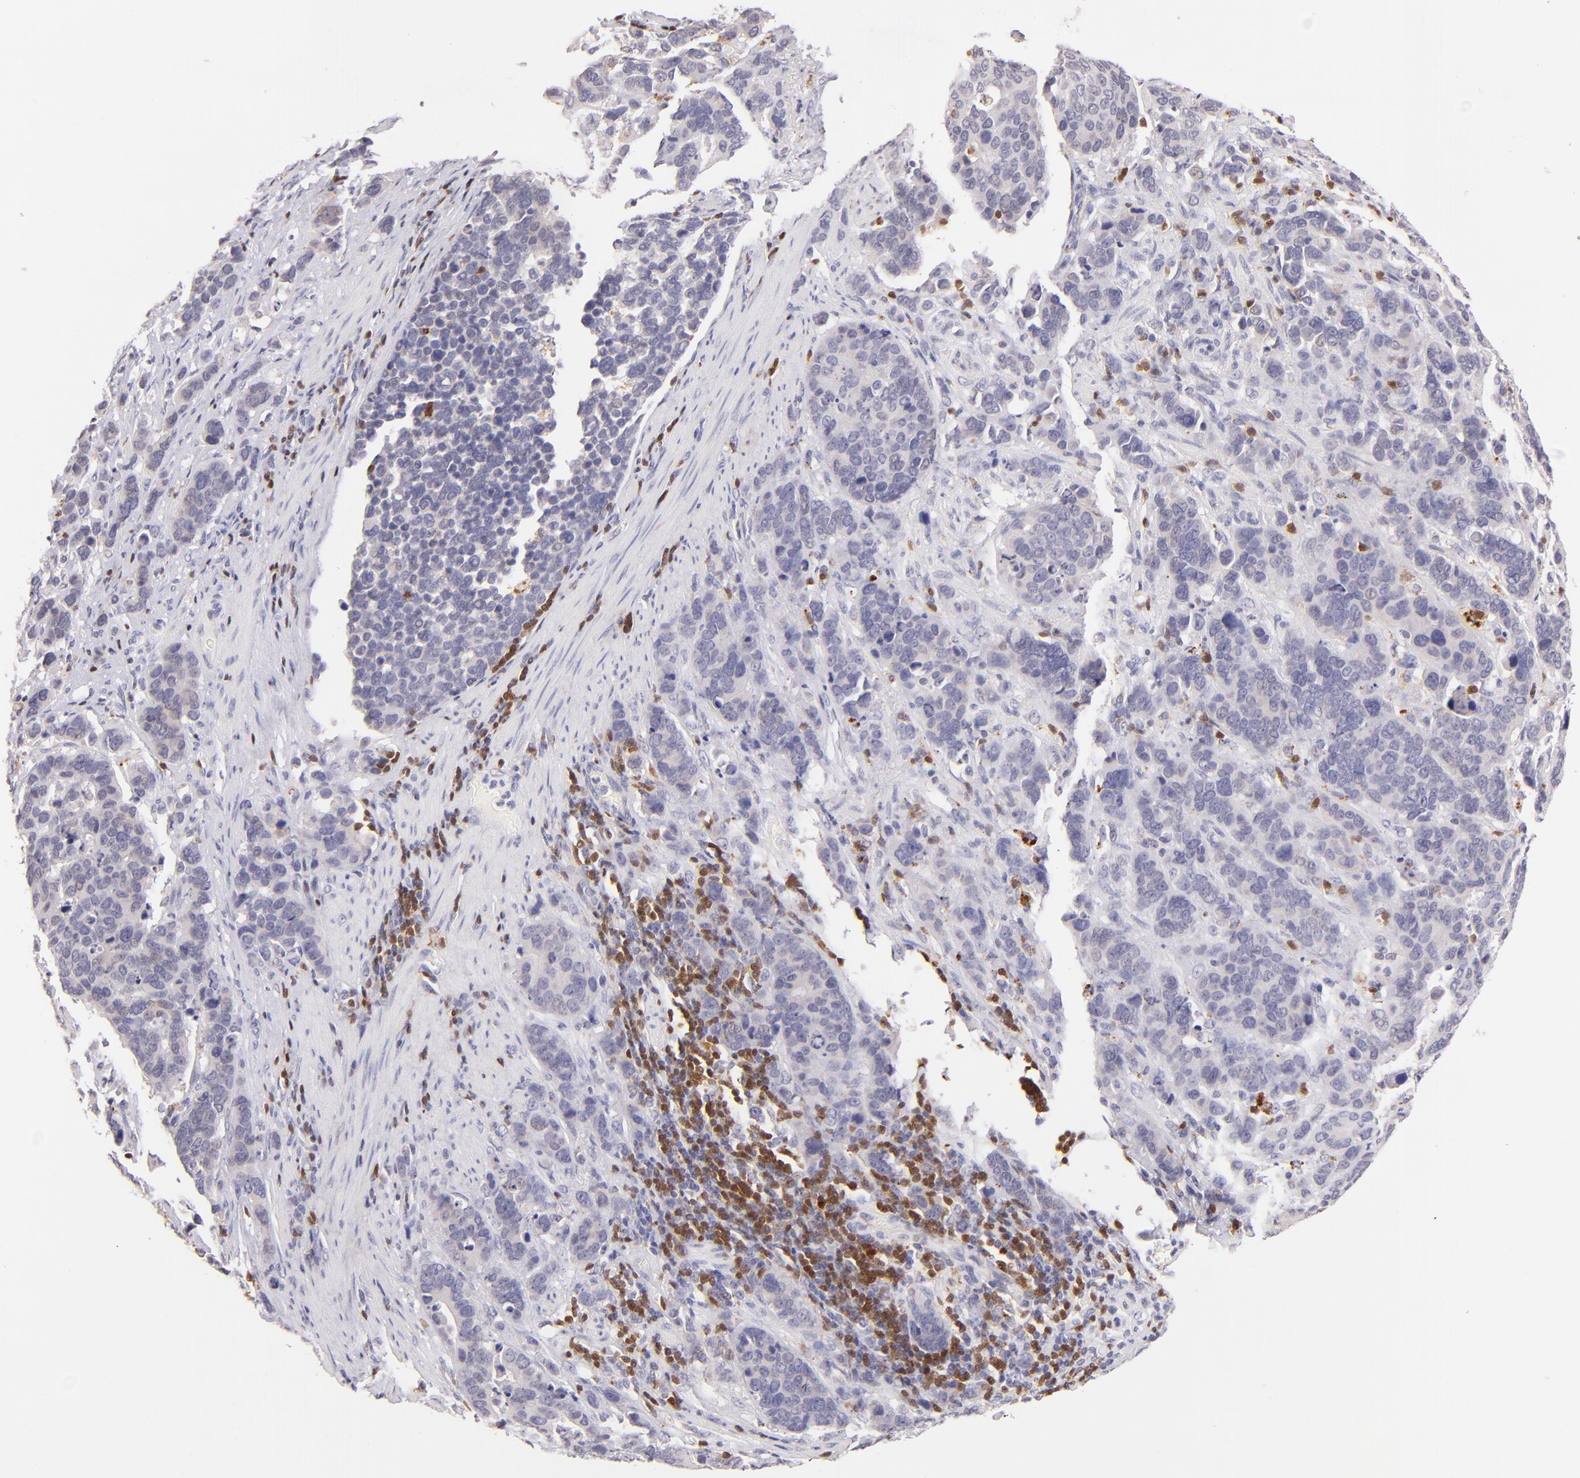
{"staining": {"intensity": "negative", "quantity": "none", "location": "none"}, "tissue": "stomach cancer", "cell_type": "Tumor cells", "image_type": "cancer", "snomed": [{"axis": "morphology", "description": "Adenocarcinoma, NOS"}, {"axis": "topography", "description": "Stomach, upper"}], "caption": "Immunohistochemistry (IHC) image of neoplastic tissue: human stomach cancer stained with DAB shows no significant protein staining in tumor cells.", "gene": "ZAP70", "patient": {"sex": "male", "age": 71}}